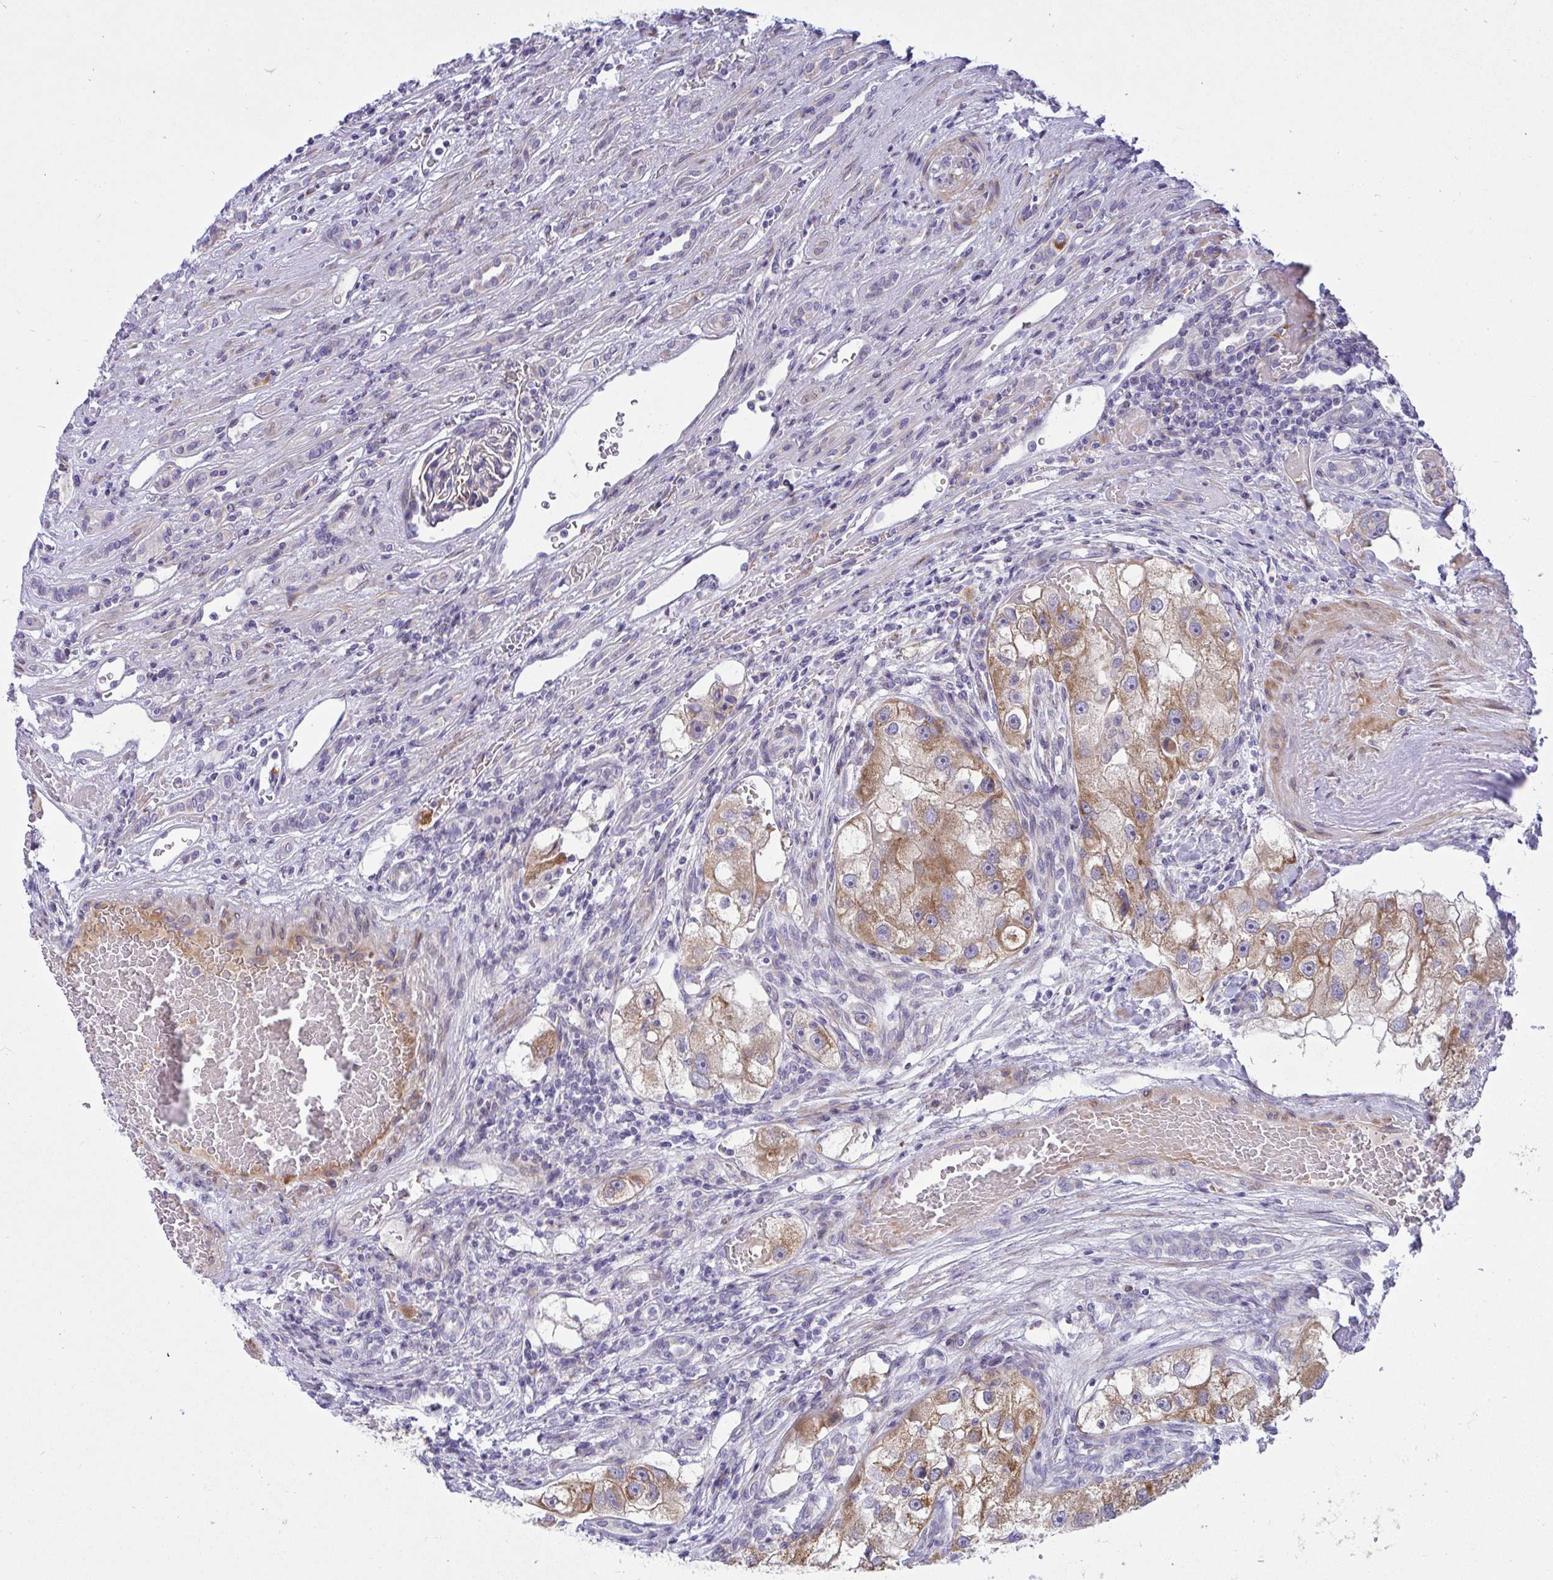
{"staining": {"intensity": "moderate", "quantity": ">75%", "location": "cytoplasmic/membranous"}, "tissue": "renal cancer", "cell_type": "Tumor cells", "image_type": "cancer", "snomed": [{"axis": "morphology", "description": "Adenocarcinoma, NOS"}, {"axis": "topography", "description": "Kidney"}], "caption": "A medium amount of moderate cytoplasmic/membranous expression is seen in approximately >75% of tumor cells in renal cancer (adenocarcinoma) tissue. (brown staining indicates protein expression, while blue staining denotes nuclei).", "gene": "NTN1", "patient": {"sex": "male", "age": 63}}